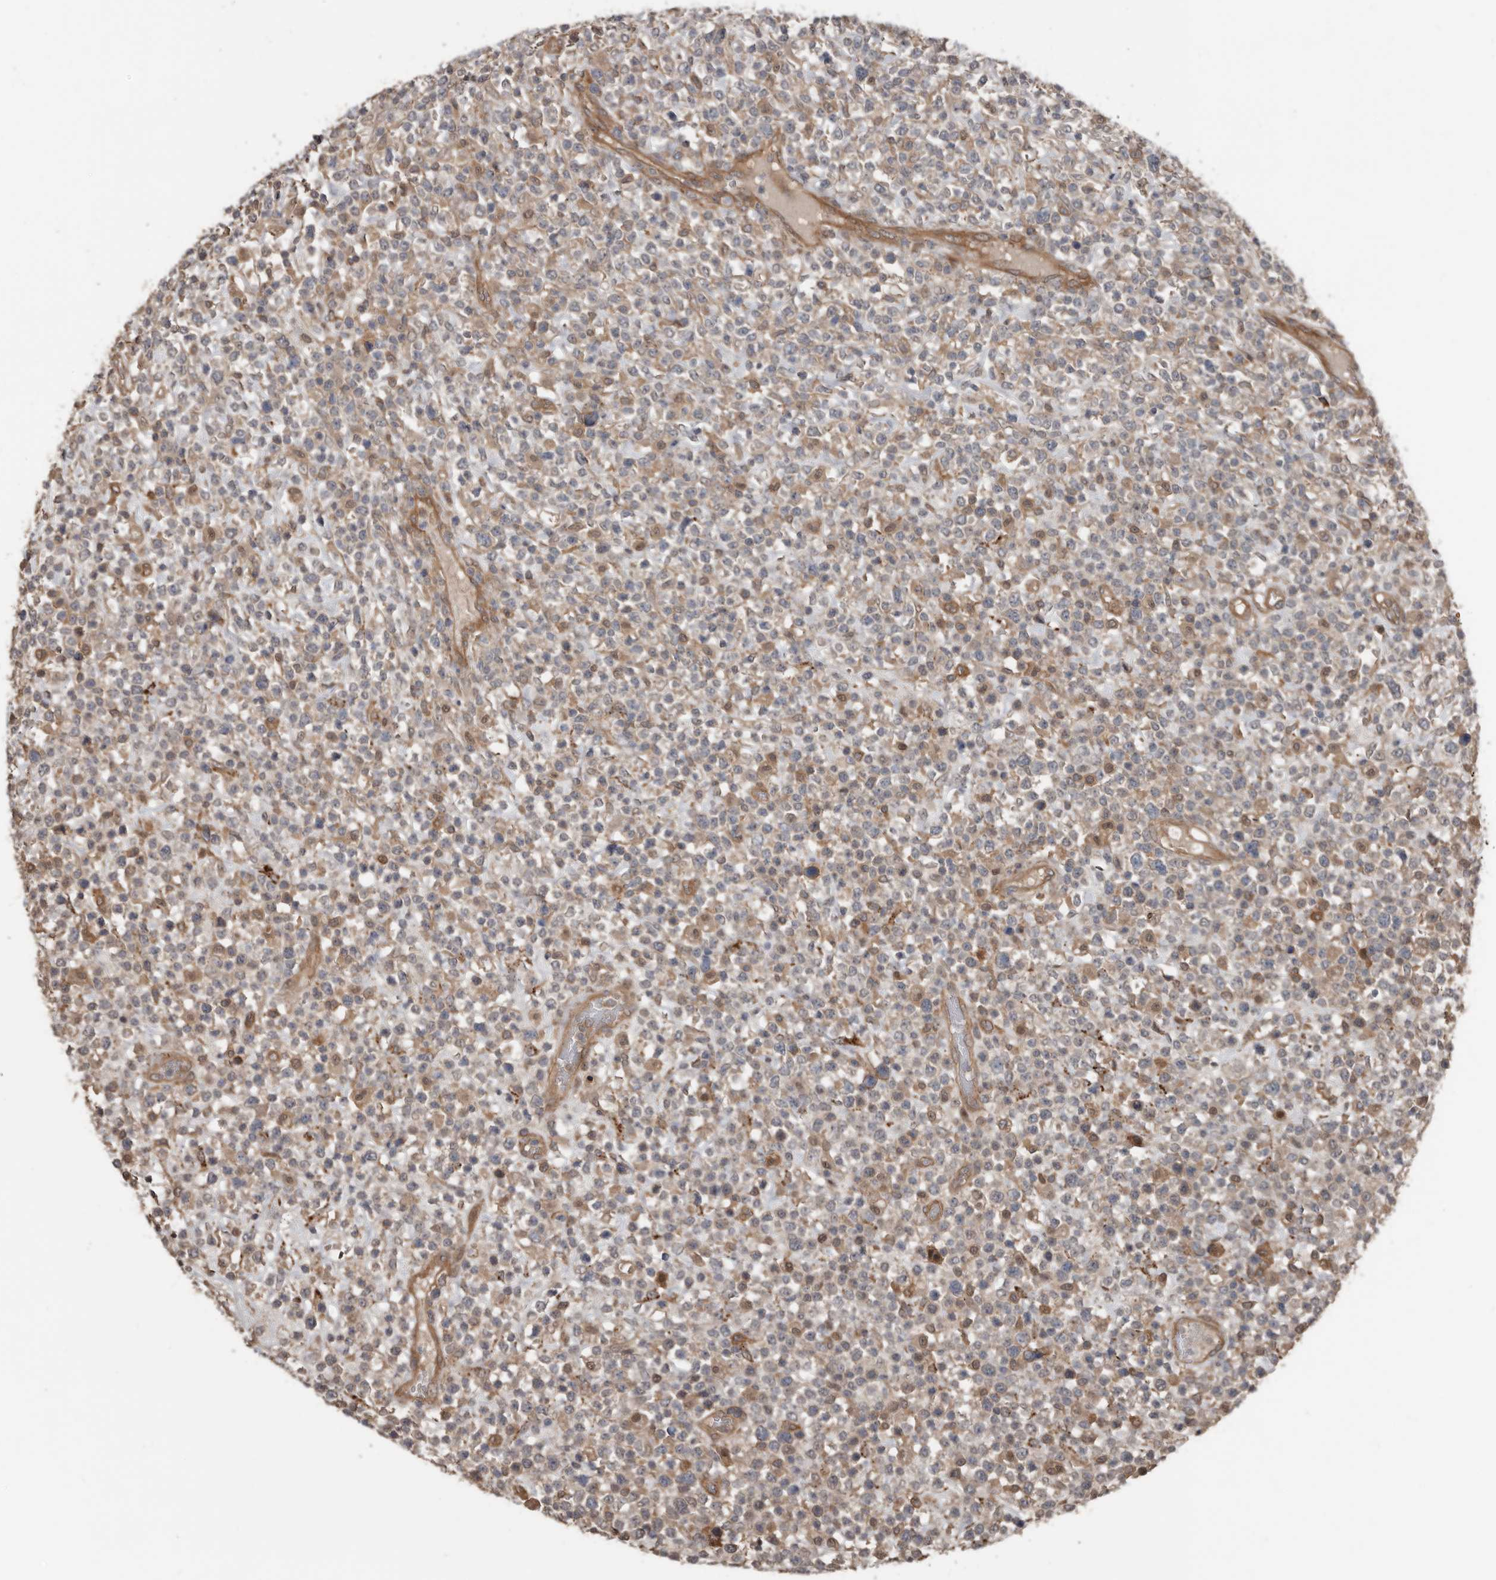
{"staining": {"intensity": "moderate", "quantity": "<25%", "location": "cytoplasmic/membranous"}, "tissue": "lymphoma", "cell_type": "Tumor cells", "image_type": "cancer", "snomed": [{"axis": "morphology", "description": "Malignant lymphoma, non-Hodgkin's type, High grade"}, {"axis": "topography", "description": "Colon"}], "caption": "Malignant lymphoma, non-Hodgkin's type (high-grade) stained for a protein (brown) reveals moderate cytoplasmic/membranous positive positivity in approximately <25% of tumor cells.", "gene": "EXOC3L1", "patient": {"sex": "female", "age": 53}}